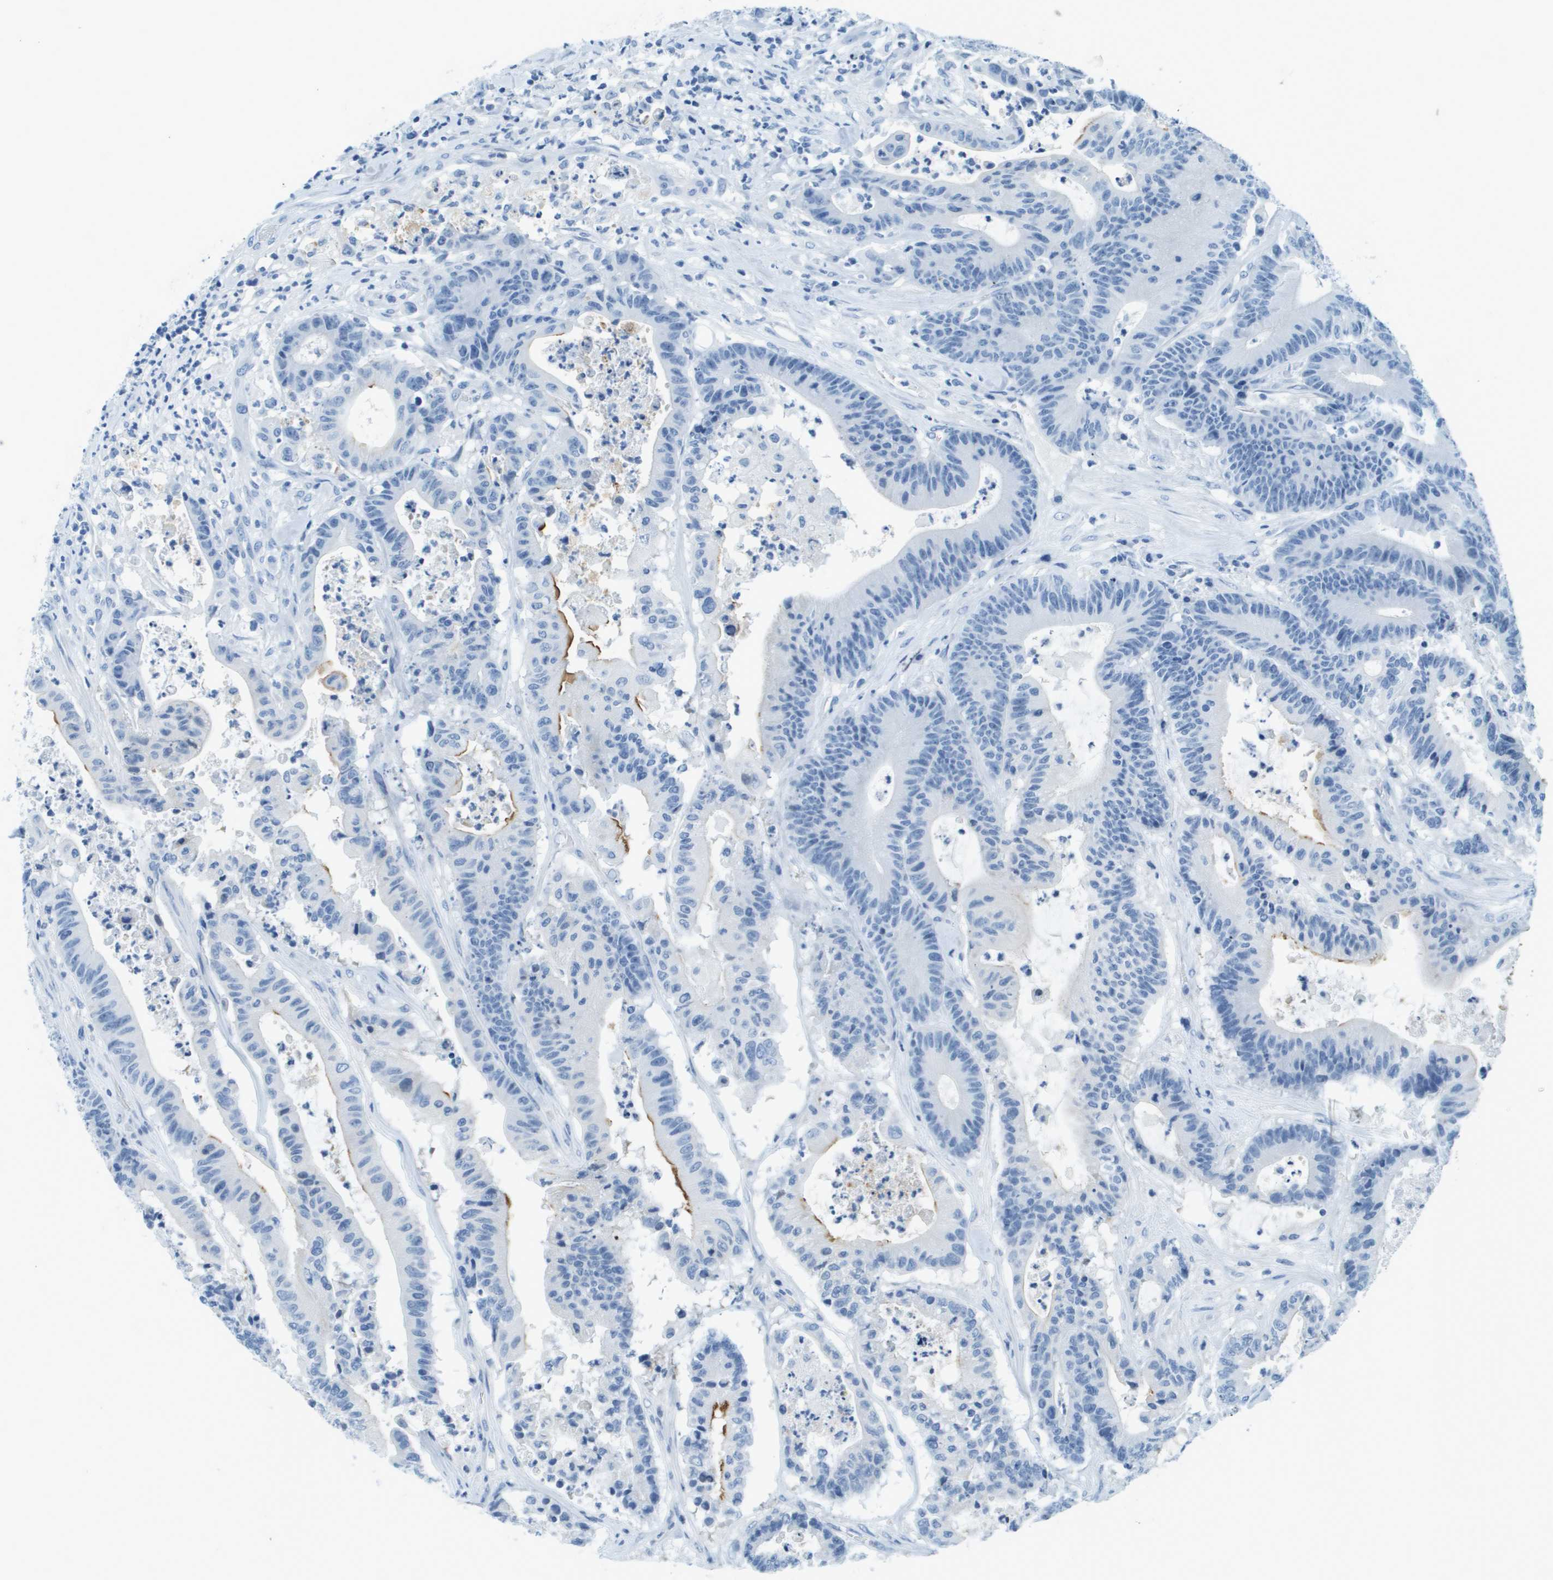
{"staining": {"intensity": "moderate", "quantity": "<25%", "location": "cytoplasmic/membranous"}, "tissue": "colorectal cancer", "cell_type": "Tumor cells", "image_type": "cancer", "snomed": [{"axis": "morphology", "description": "Adenocarcinoma, NOS"}, {"axis": "topography", "description": "Colon"}], "caption": "Immunohistochemical staining of human adenocarcinoma (colorectal) reveals low levels of moderate cytoplasmic/membranous positivity in approximately <25% of tumor cells.", "gene": "CDHR2", "patient": {"sex": "female", "age": 84}}